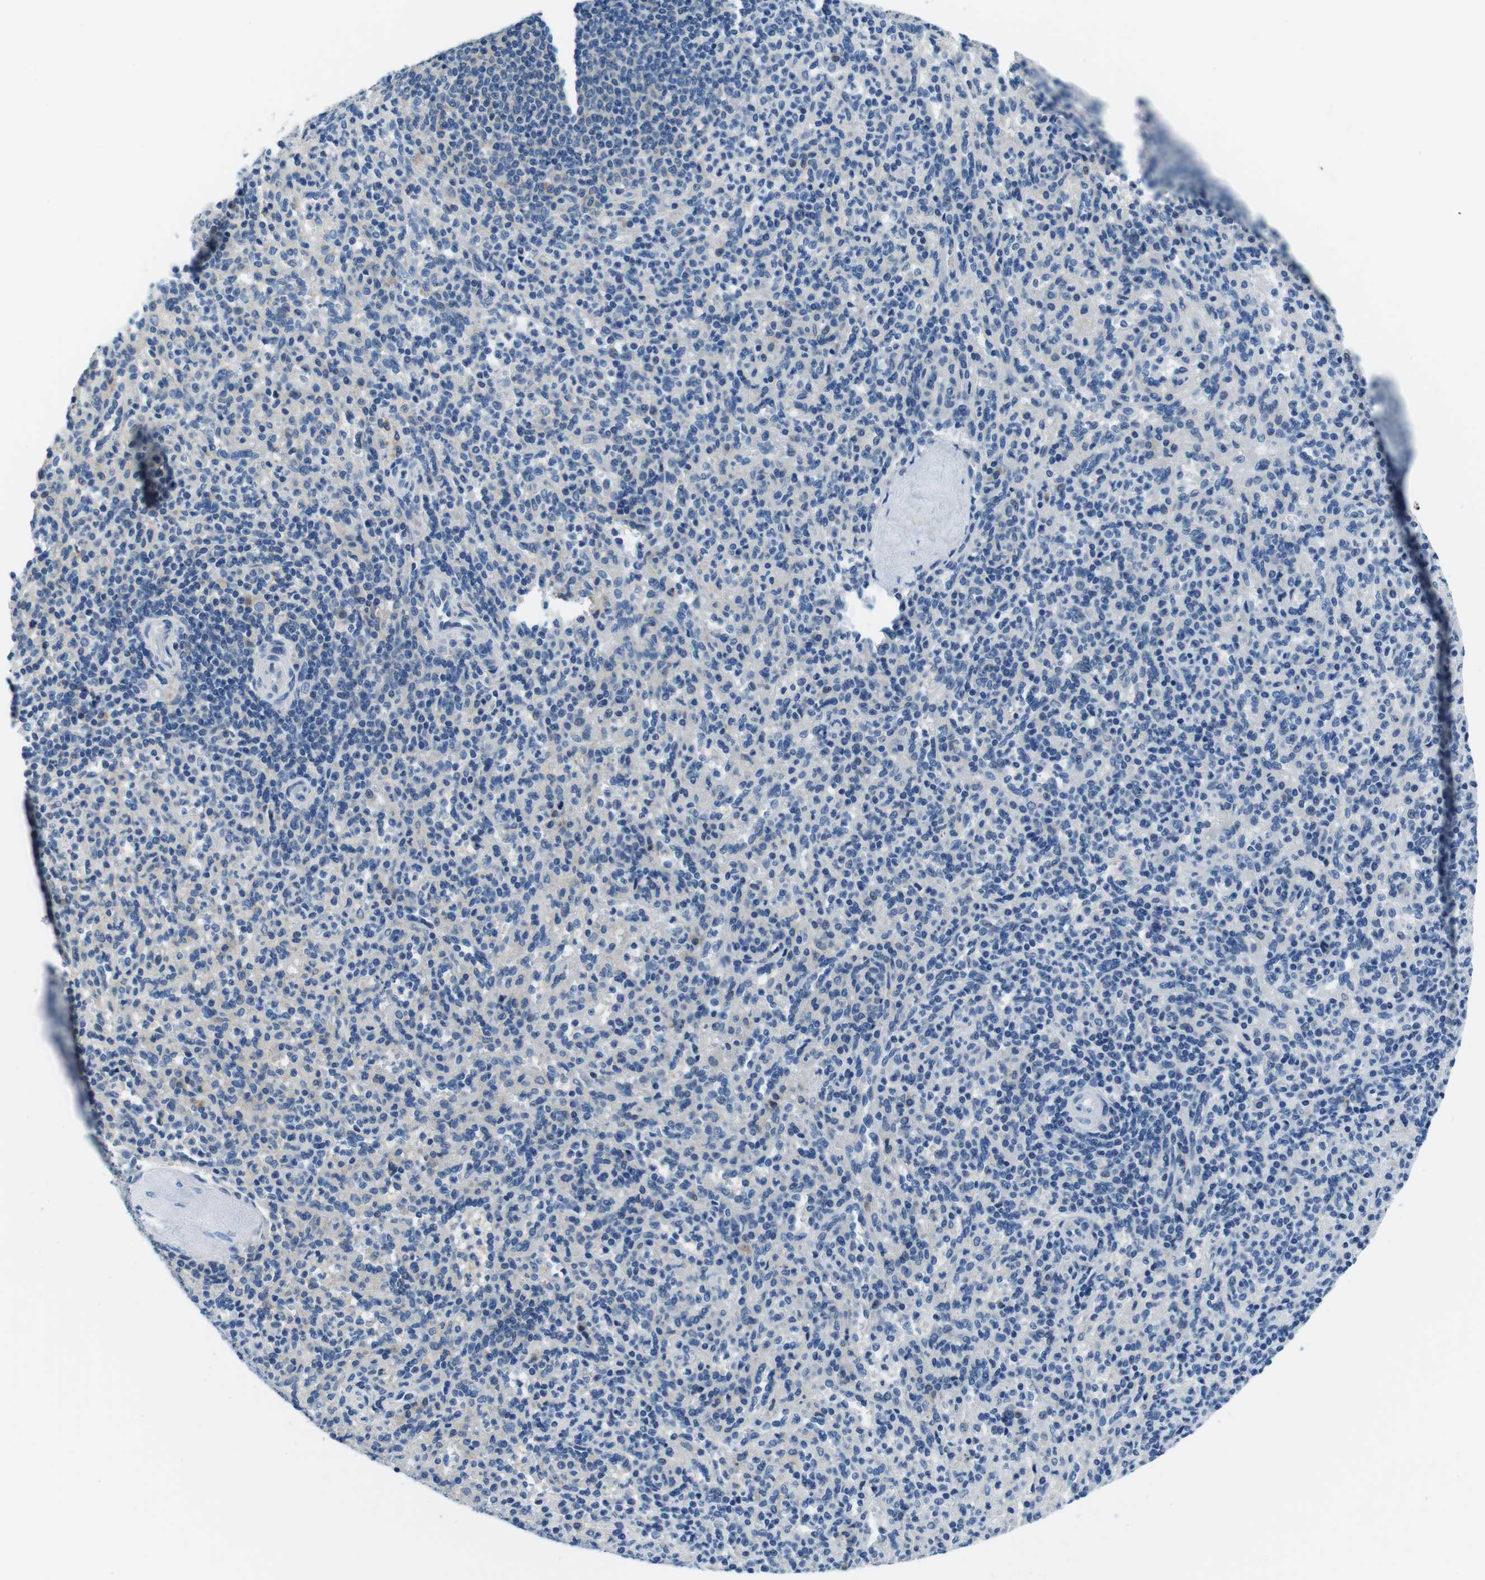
{"staining": {"intensity": "weak", "quantity": "<25%", "location": "cytoplasmic/membranous"}, "tissue": "spleen", "cell_type": "Cells in red pulp", "image_type": "normal", "snomed": [{"axis": "morphology", "description": "Normal tissue, NOS"}, {"axis": "topography", "description": "Spleen"}], "caption": "Immunohistochemistry of normal human spleen displays no positivity in cells in red pulp.", "gene": "EIF2B5", "patient": {"sex": "male", "age": 36}}